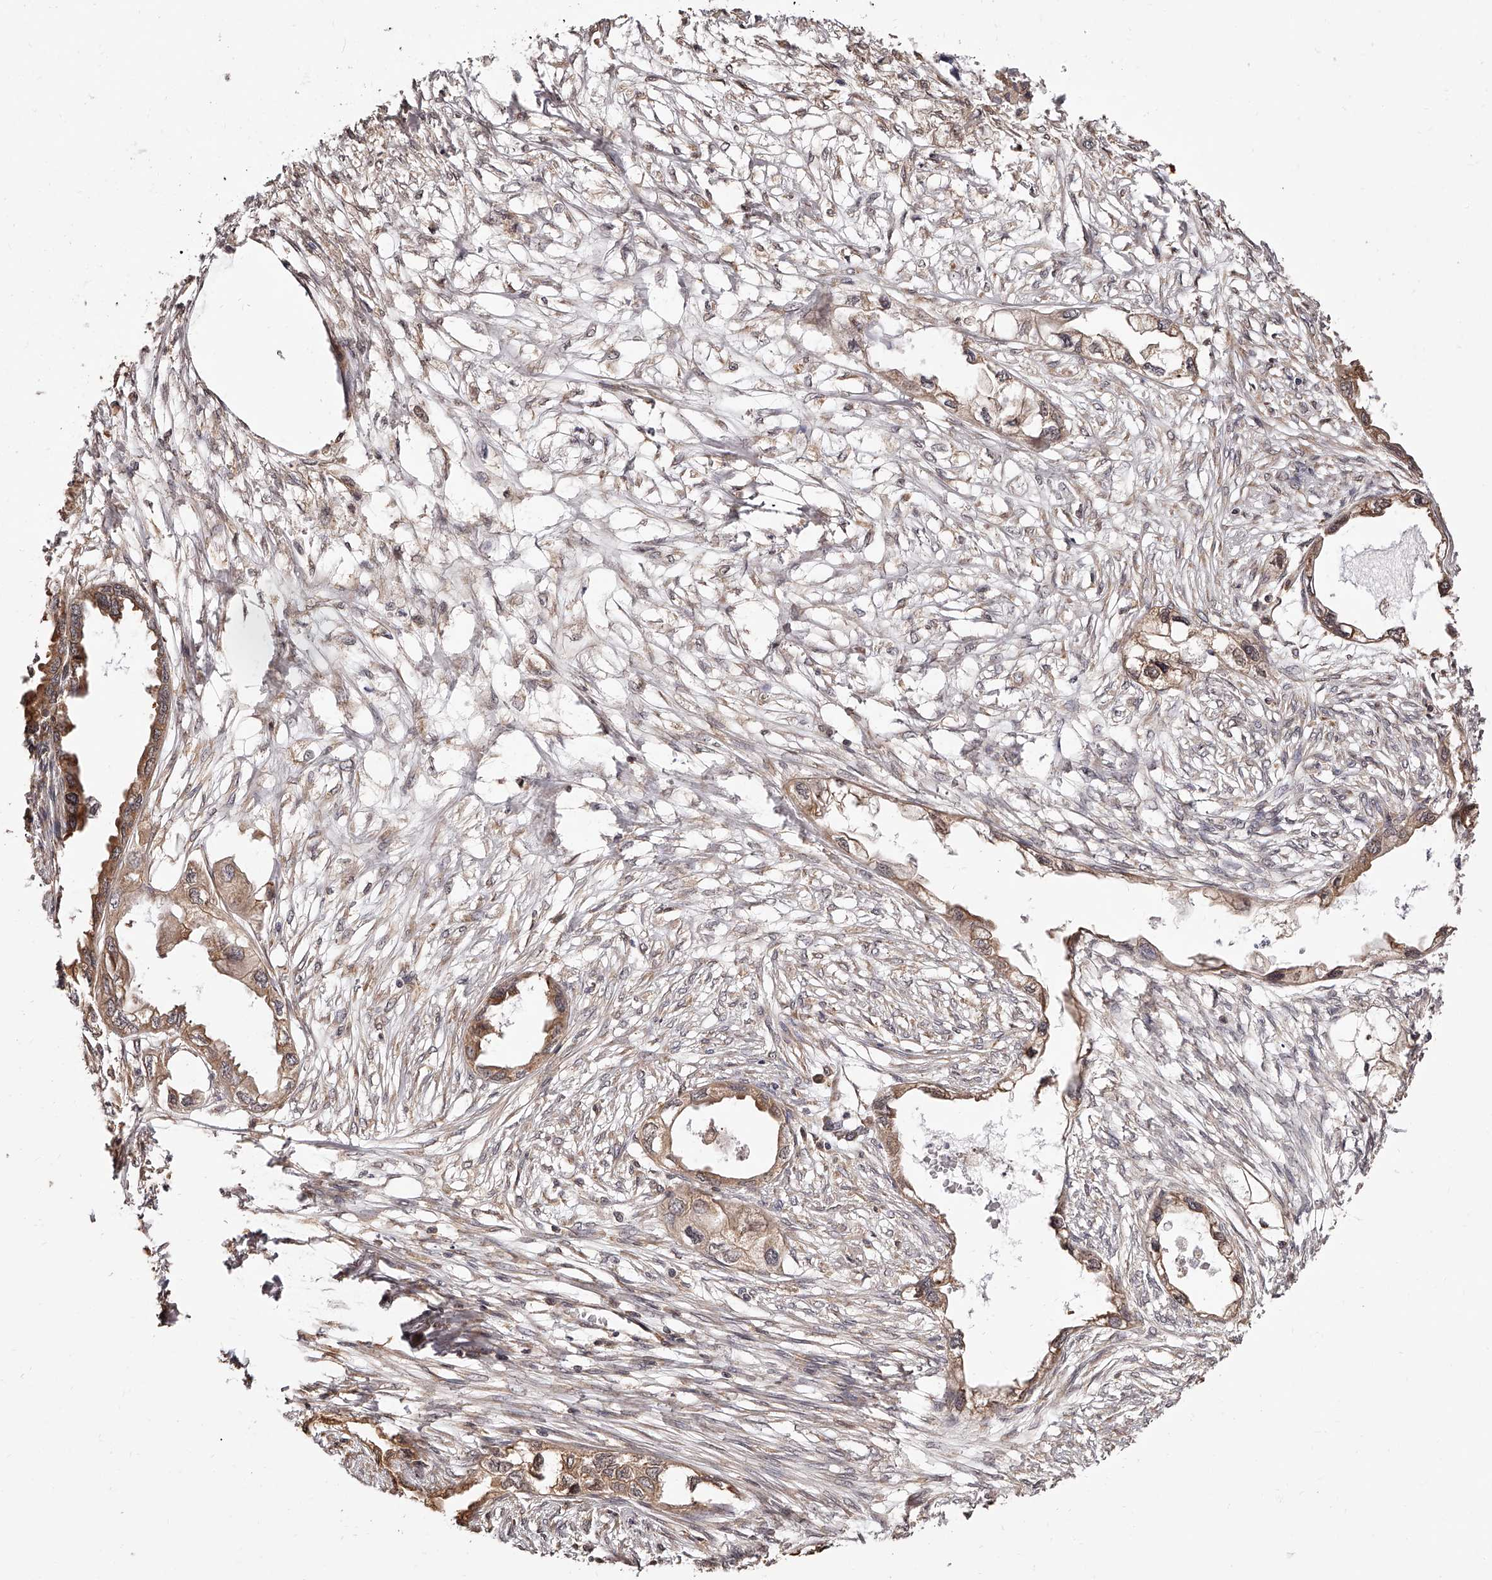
{"staining": {"intensity": "moderate", "quantity": ">75%", "location": "cytoplasmic/membranous"}, "tissue": "endometrial cancer", "cell_type": "Tumor cells", "image_type": "cancer", "snomed": [{"axis": "morphology", "description": "Adenocarcinoma, NOS"}, {"axis": "morphology", "description": "Adenocarcinoma, metastatic, NOS"}, {"axis": "topography", "description": "Adipose tissue"}, {"axis": "topography", "description": "Endometrium"}], "caption": "High-magnification brightfield microscopy of endometrial cancer stained with DAB (3,3'-diaminobenzidine) (brown) and counterstained with hematoxylin (blue). tumor cells exhibit moderate cytoplasmic/membranous expression is present in approximately>75% of cells. Using DAB (brown) and hematoxylin (blue) stains, captured at high magnification using brightfield microscopy.", "gene": "ZNF582", "patient": {"sex": "female", "age": 67}}